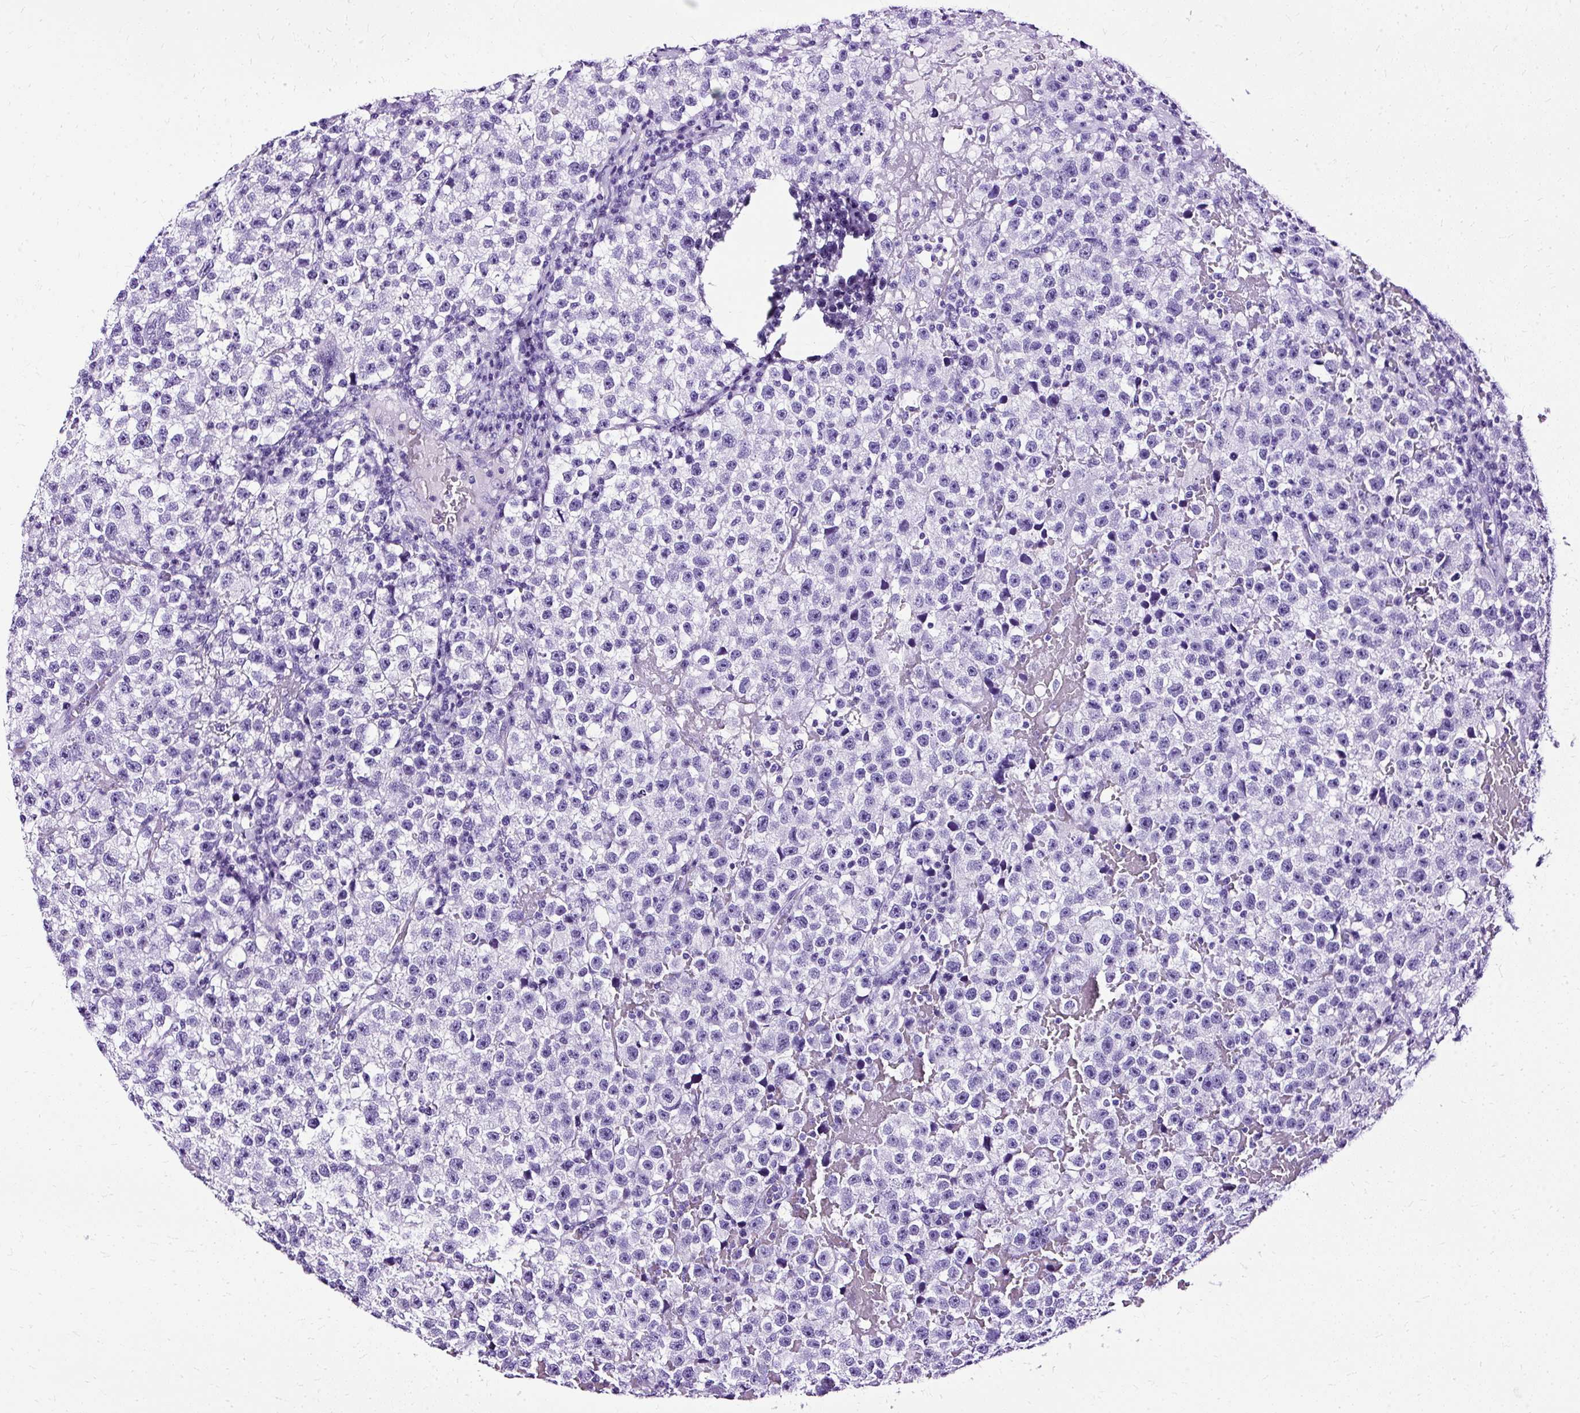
{"staining": {"intensity": "negative", "quantity": "none", "location": "none"}, "tissue": "testis cancer", "cell_type": "Tumor cells", "image_type": "cancer", "snomed": [{"axis": "morphology", "description": "Seminoma, NOS"}, {"axis": "topography", "description": "Testis"}], "caption": "Testis cancer was stained to show a protein in brown. There is no significant positivity in tumor cells. Brightfield microscopy of IHC stained with DAB (3,3'-diaminobenzidine) (brown) and hematoxylin (blue), captured at high magnification.", "gene": "SLC8A2", "patient": {"sex": "male", "age": 22}}